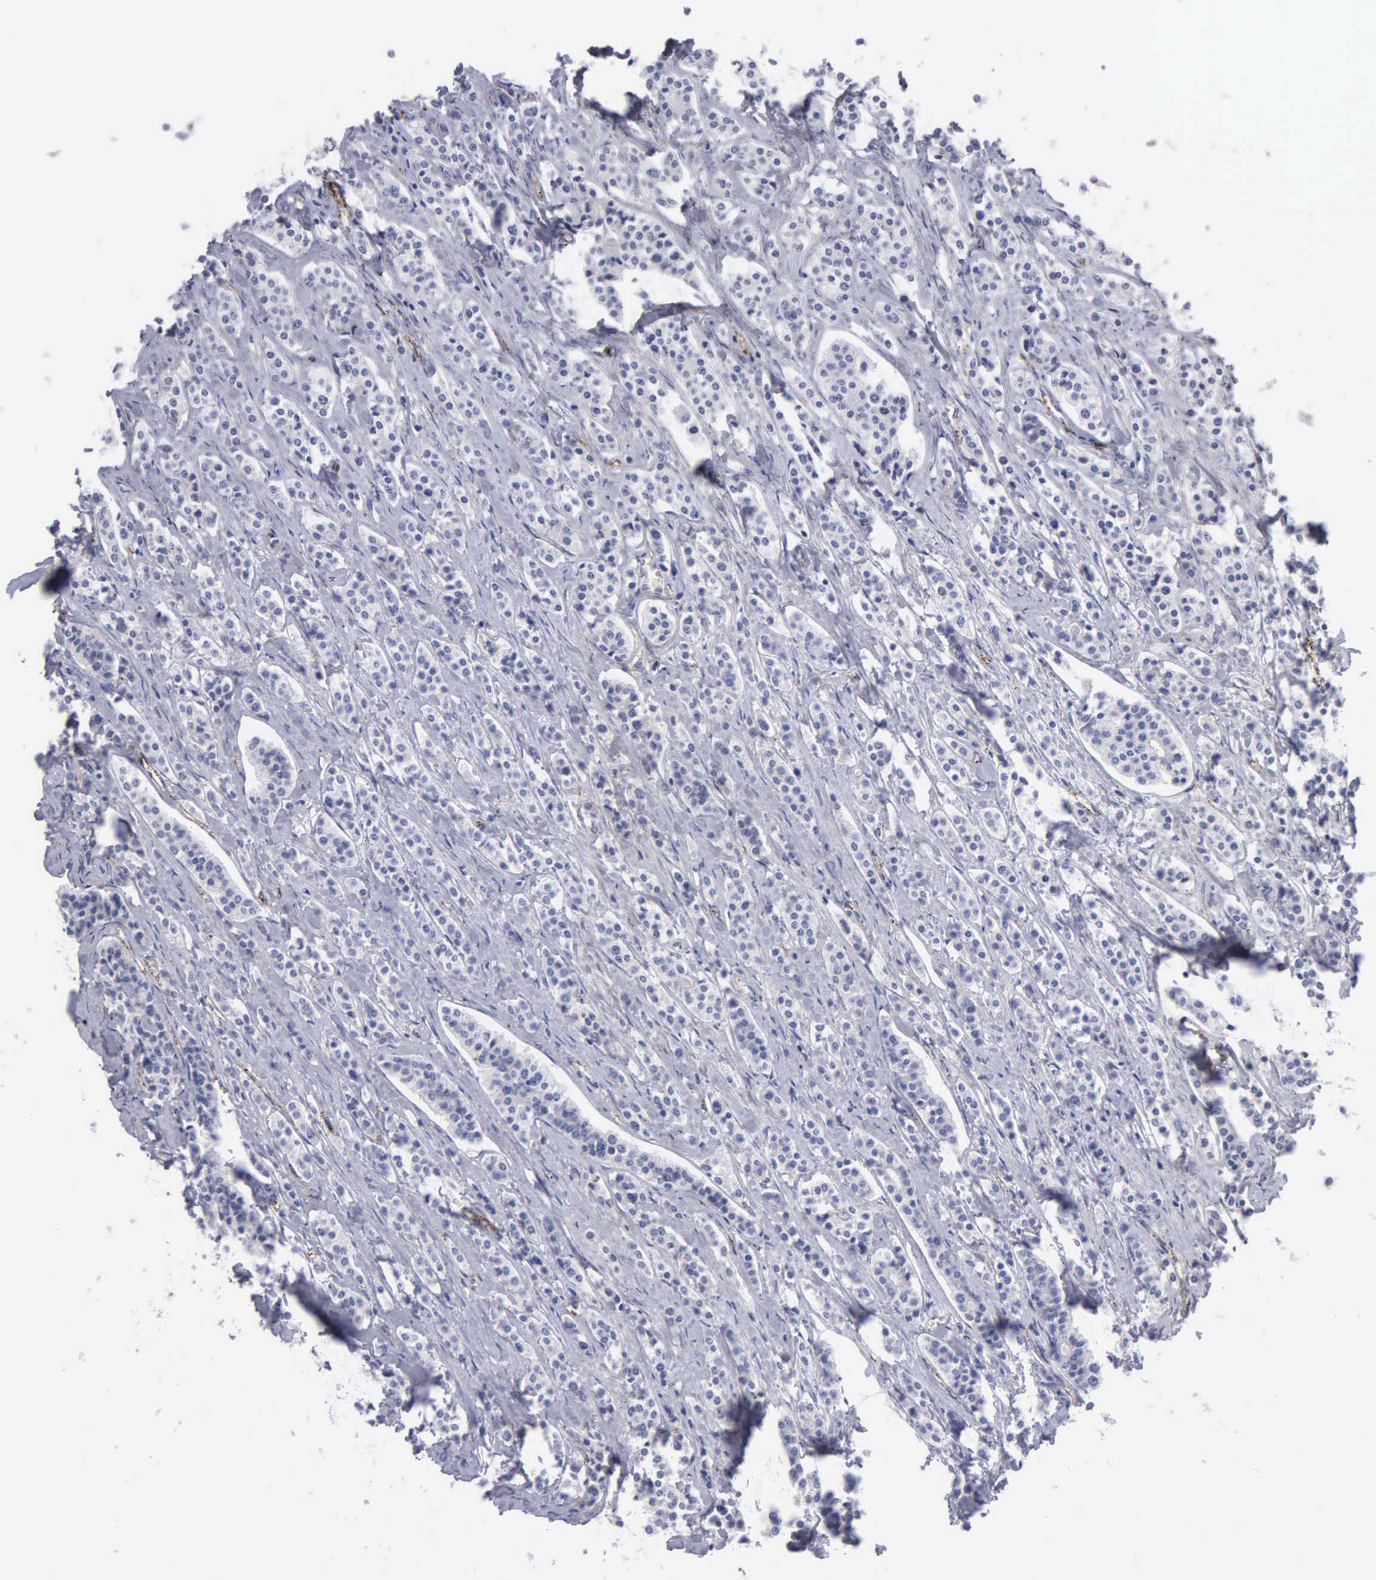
{"staining": {"intensity": "negative", "quantity": "none", "location": "none"}, "tissue": "carcinoid", "cell_type": "Tumor cells", "image_type": "cancer", "snomed": [{"axis": "morphology", "description": "Carcinoid, malignant, NOS"}, {"axis": "topography", "description": "Small intestine"}], "caption": "An immunohistochemistry (IHC) photomicrograph of malignant carcinoid is shown. There is no staining in tumor cells of malignant carcinoid.", "gene": "CTSL", "patient": {"sex": "male", "age": 63}}